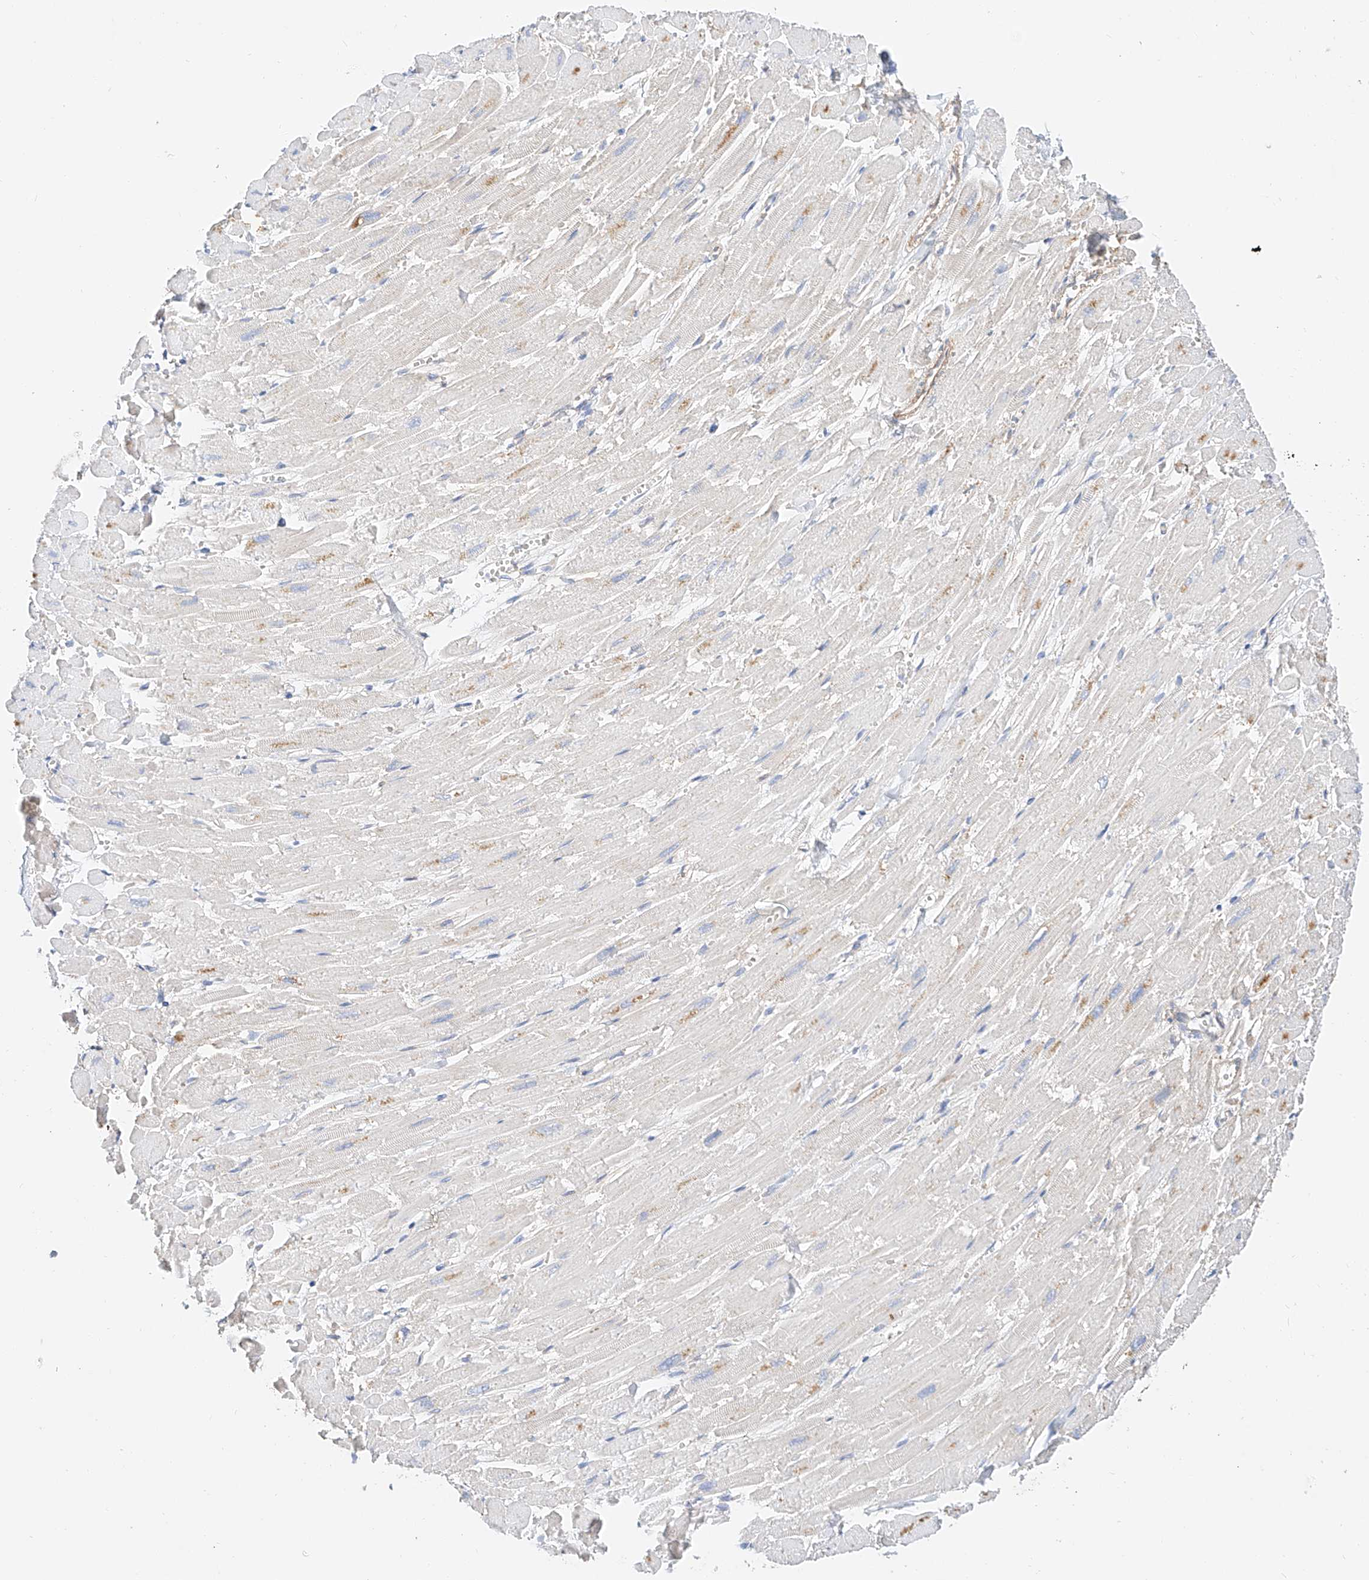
{"staining": {"intensity": "moderate", "quantity": "<25%", "location": "cytoplasmic/membranous"}, "tissue": "heart muscle", "cell_type": "Cardiomyocytes", "image_type": "normal", "snomed": [{"axis": "morphology", "description": "Normal tissue, NOS"}, {"axis": "topography", "description": "Heart"}], "caption": "Protein expression analysis of unremarkable heart muscle displays moderate cytoplasmic/membranous expression in approximately <25% of cardiomyocytes. The protein of interest is shown in brown color, while the nuclei are stained blue.", "gene": "SBSPON", "patient": {"sex": "male", "age": 54}}